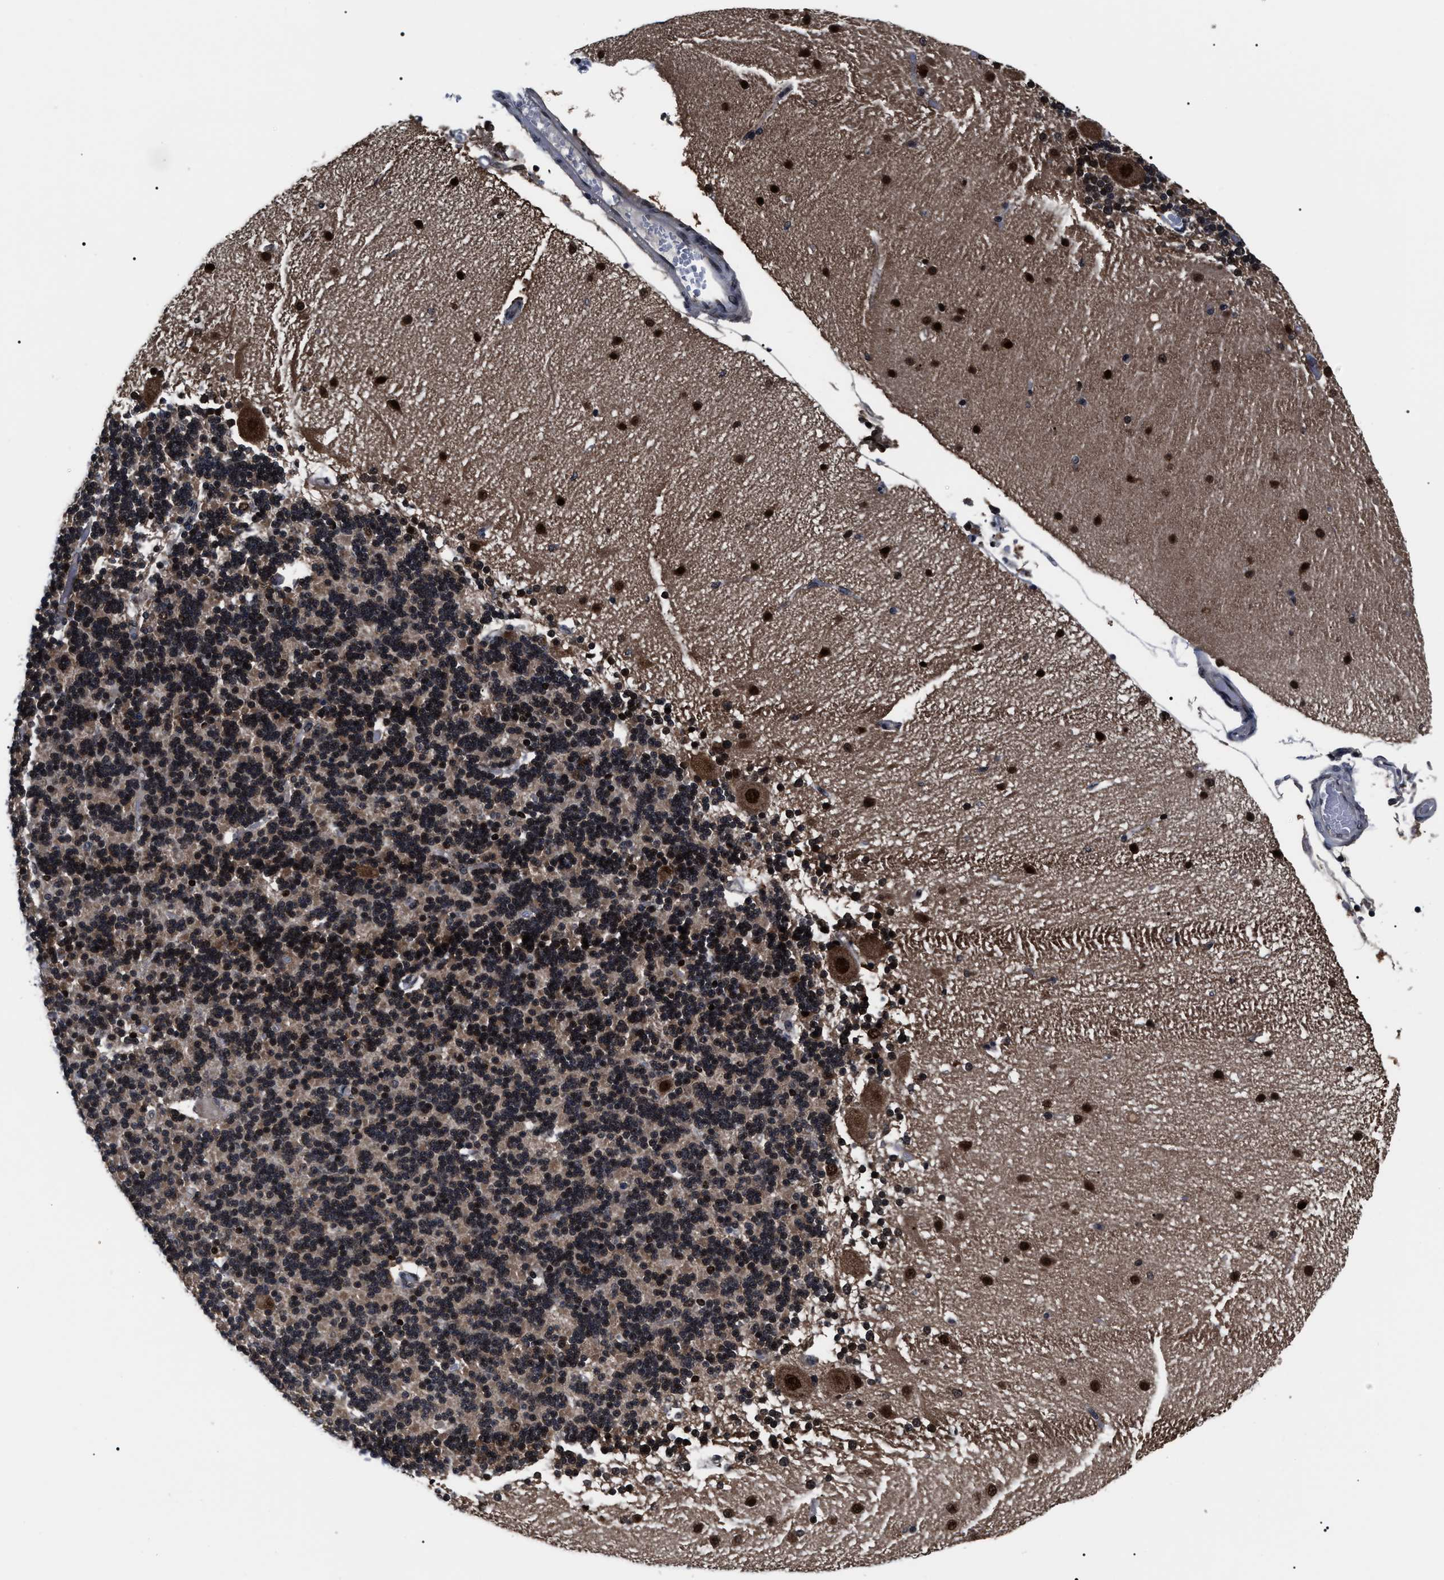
{"staining": {"intensity": "moderate", "quantity": ">75%", "location": "cytoplasmic/membranous,nuclear"}, "tissue": "cerebellum", "cell_type": "Cells in granular layer", "image_type": "normal", "snomed": [{"axis": "morphology", "description": "Normal tissue, NOS"}, {"axis": "topography", "description": "Cerebellum"}], "caption": "Immunohistochemical staining of unremarkable human cerebellum shows moderate cytoplasmic/membranous,nuclear protein positivity in approximately >75% of cells in granular layer. The protein of interest is shown in brown color, while the nuclei are stained blue.", "gene": "CSNK2A1", "patient": {"sex": "female", "age": 54}}